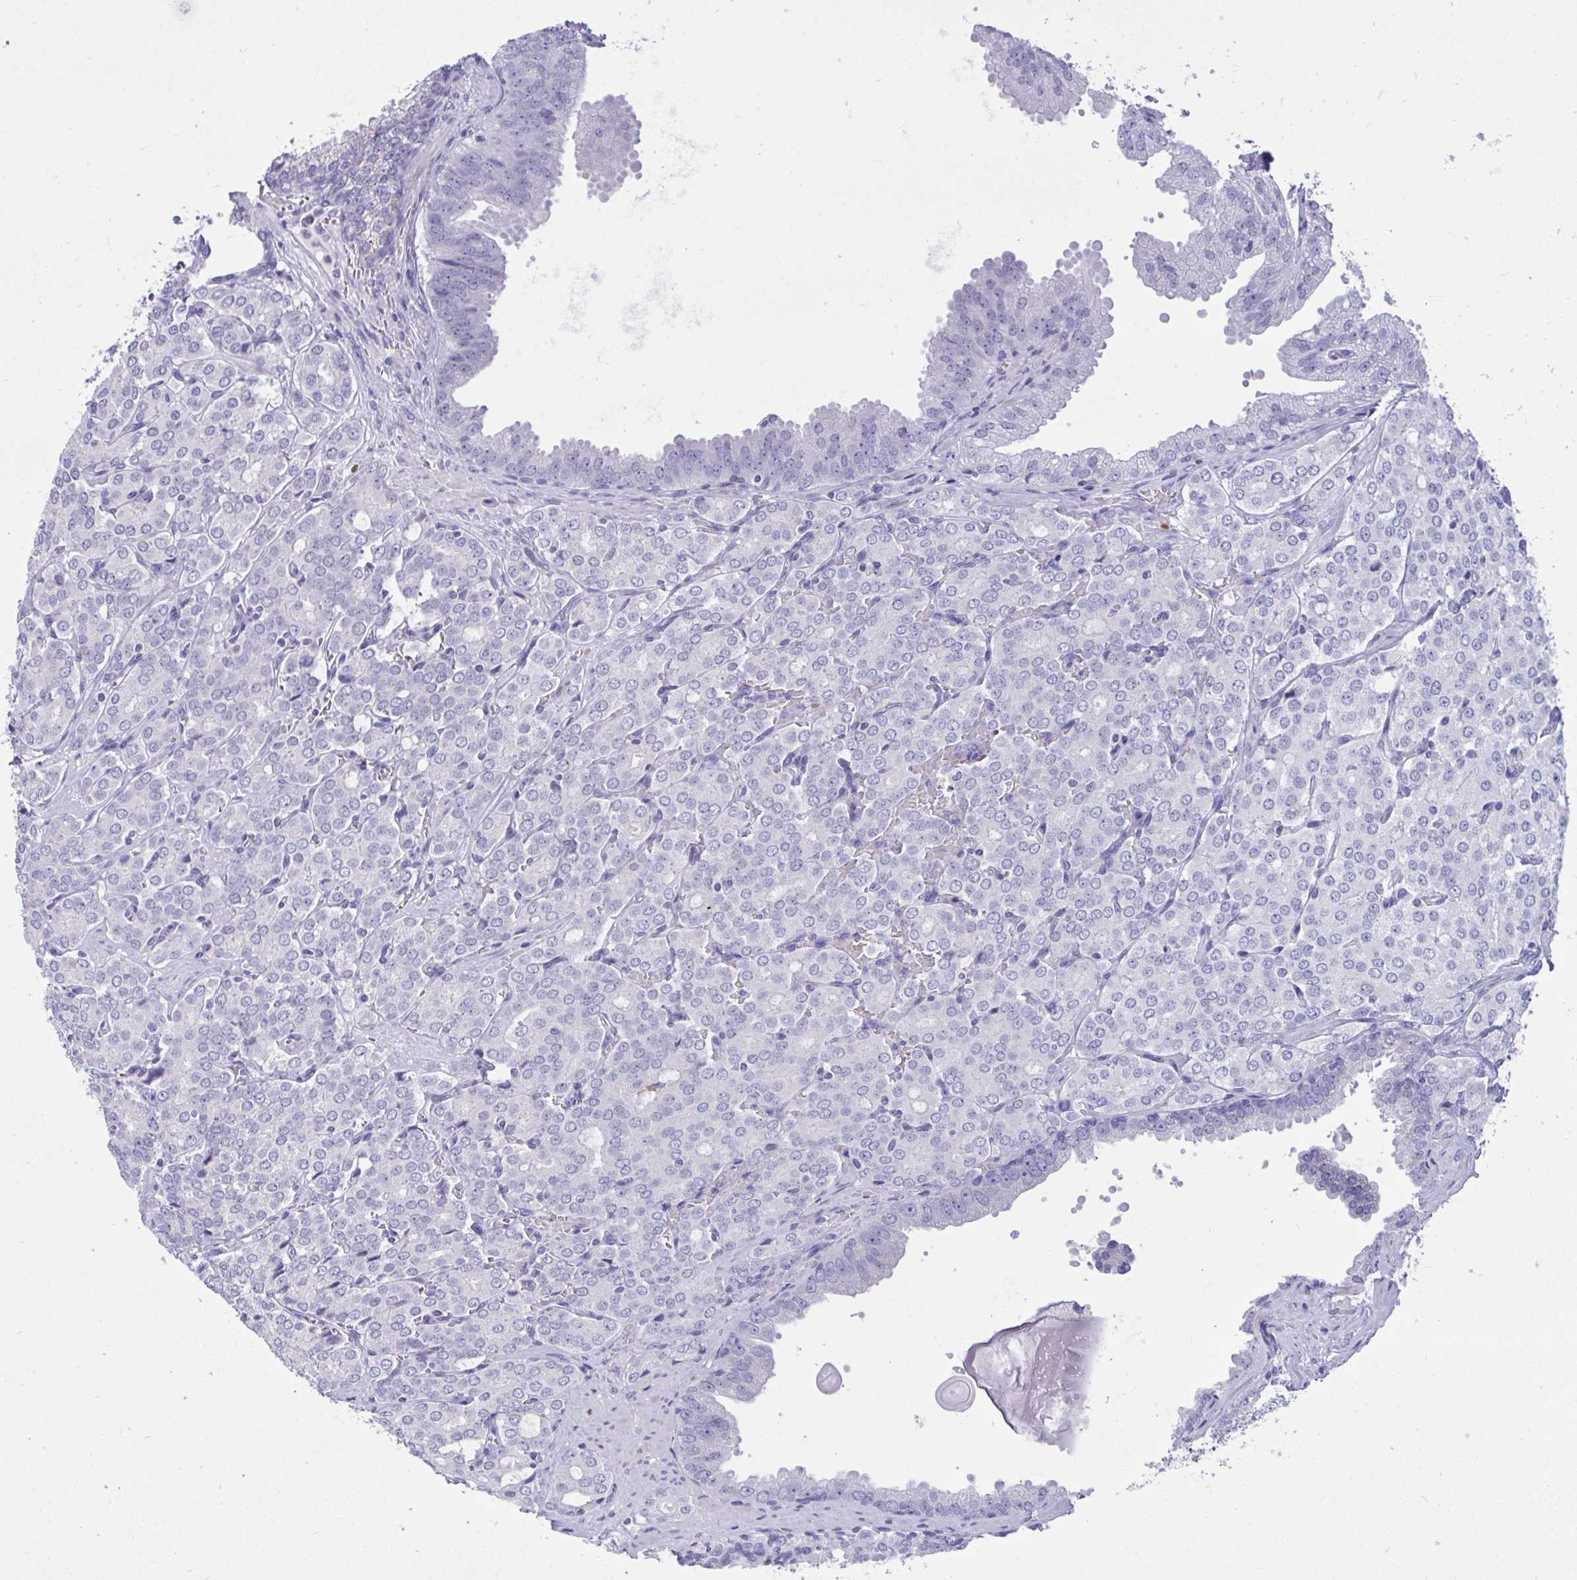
{"staining": {"intensity": "negative", "quantity": "none", "location": "none"}, "tissue": "prostate cancer", "cell_type": "Tumor cells", "image_type": "cancer", "snomed": [{"axis": "morphology", "description": "Adenocarcinoma, Low grade"}, {"axis": "topography", "description": "Prostate"}], "caption": "This micrograph is of prostate cancer stained with immunohistochemistry to label a protein in brown with the nuclei are counter-stained blue. There is no expression in tumor cells. Brightfield microscopy of immunohistochemistry (IHC) stained with DAB (3,3'-diaminobenzidine) (brown) and hematoxylin (blue), captured at high magnification.", "gene": "PLEKHH1", "patient": {"sex": "male", "age": 67}}